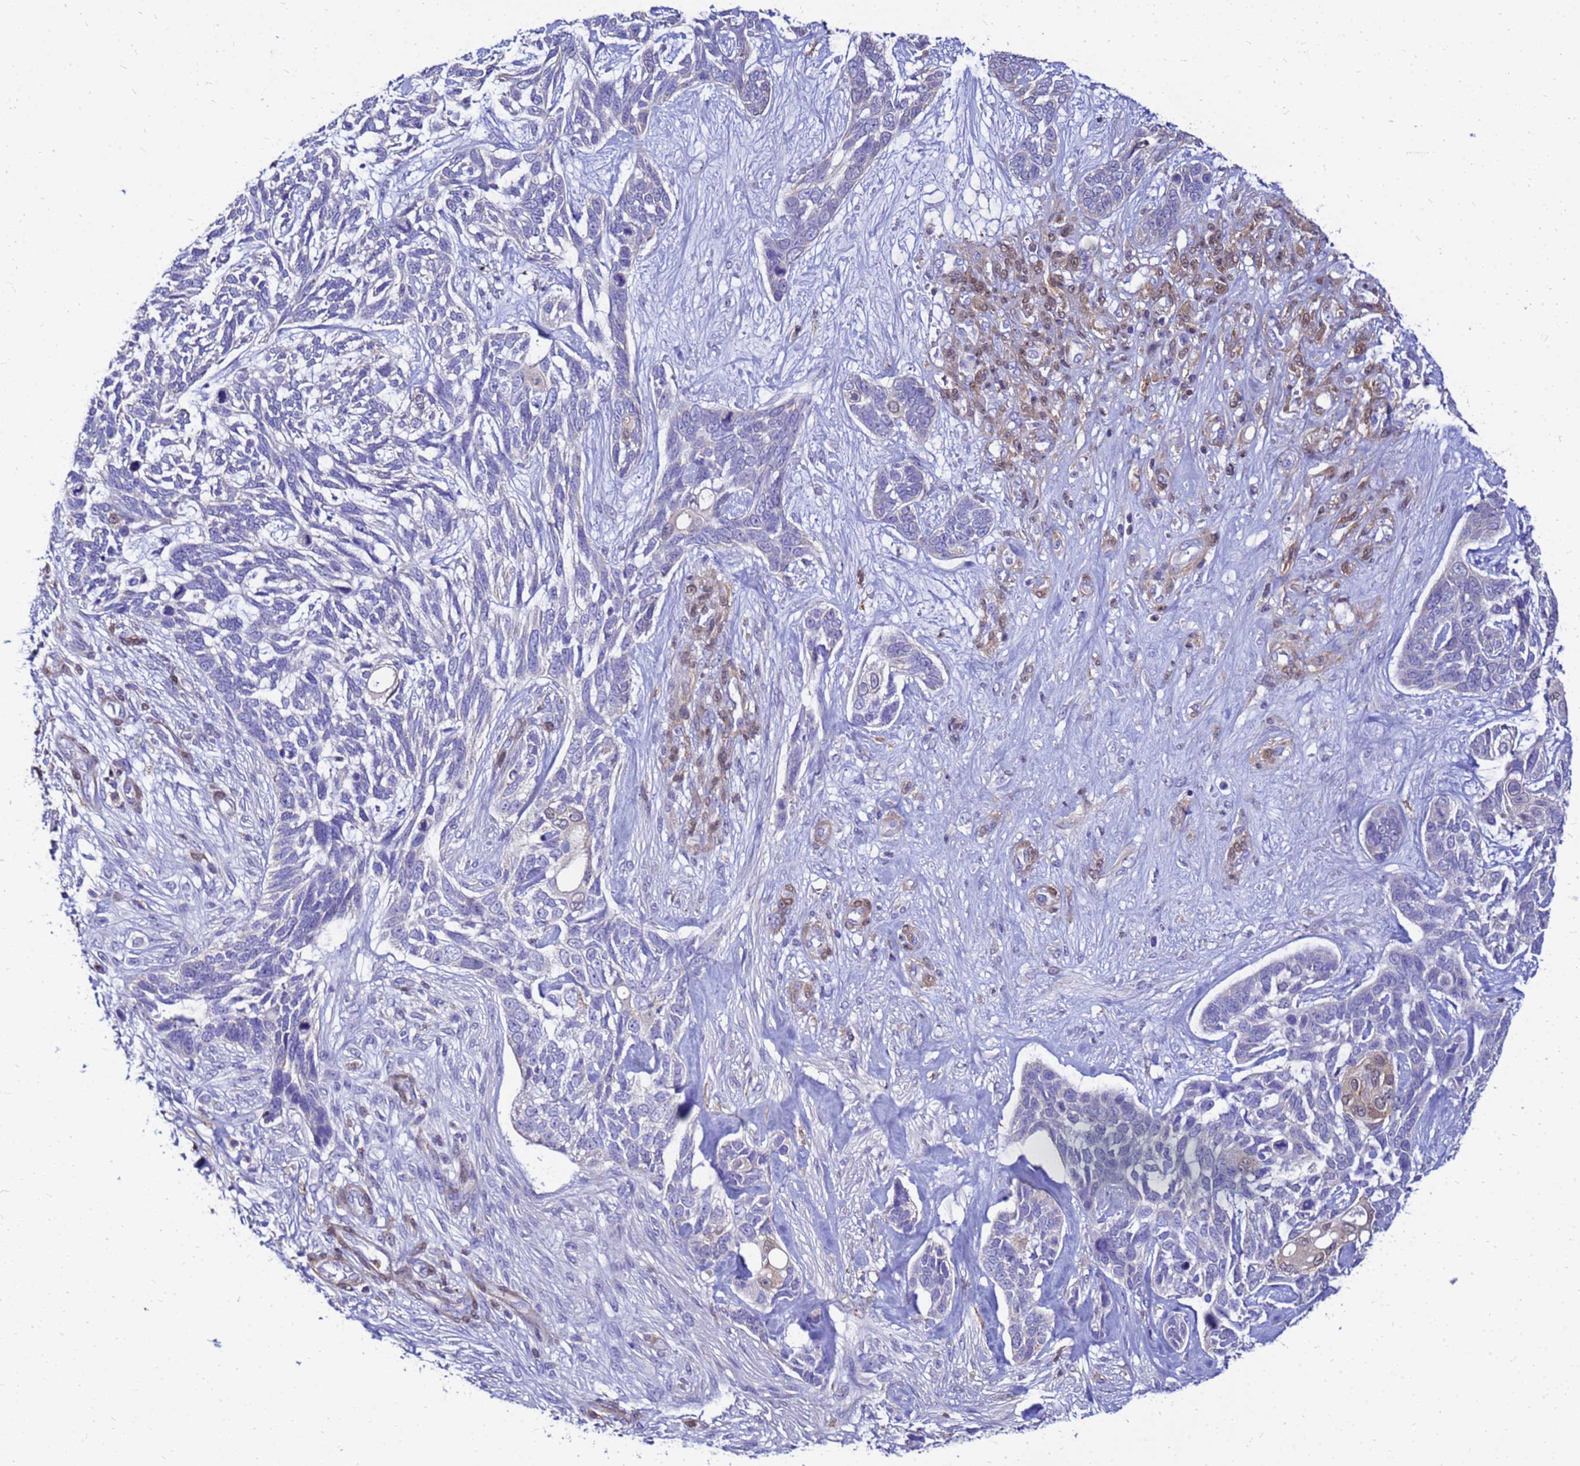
{"staining": {"intensity": "weak", "quantity": "<25%", "location": "nuclear"}, "tissue": "skin cancer", "cell_type": "Tumor cells", "image_type": "cancer", "snomed": [{"axis": "morphology", "description": "Basal cell carcinoma"}, {"axis": "topography", "description": "Skin"}], "caption": "Skin basal cell carcinoma was stained to show a protein in brown. There is no significant staining in tumor cells. (Immunohistochemistry (ihc), brightfield microscopy, high magnification).", "gene": "DBNDD2", "patient": {"sex": "male", "age": 88}}